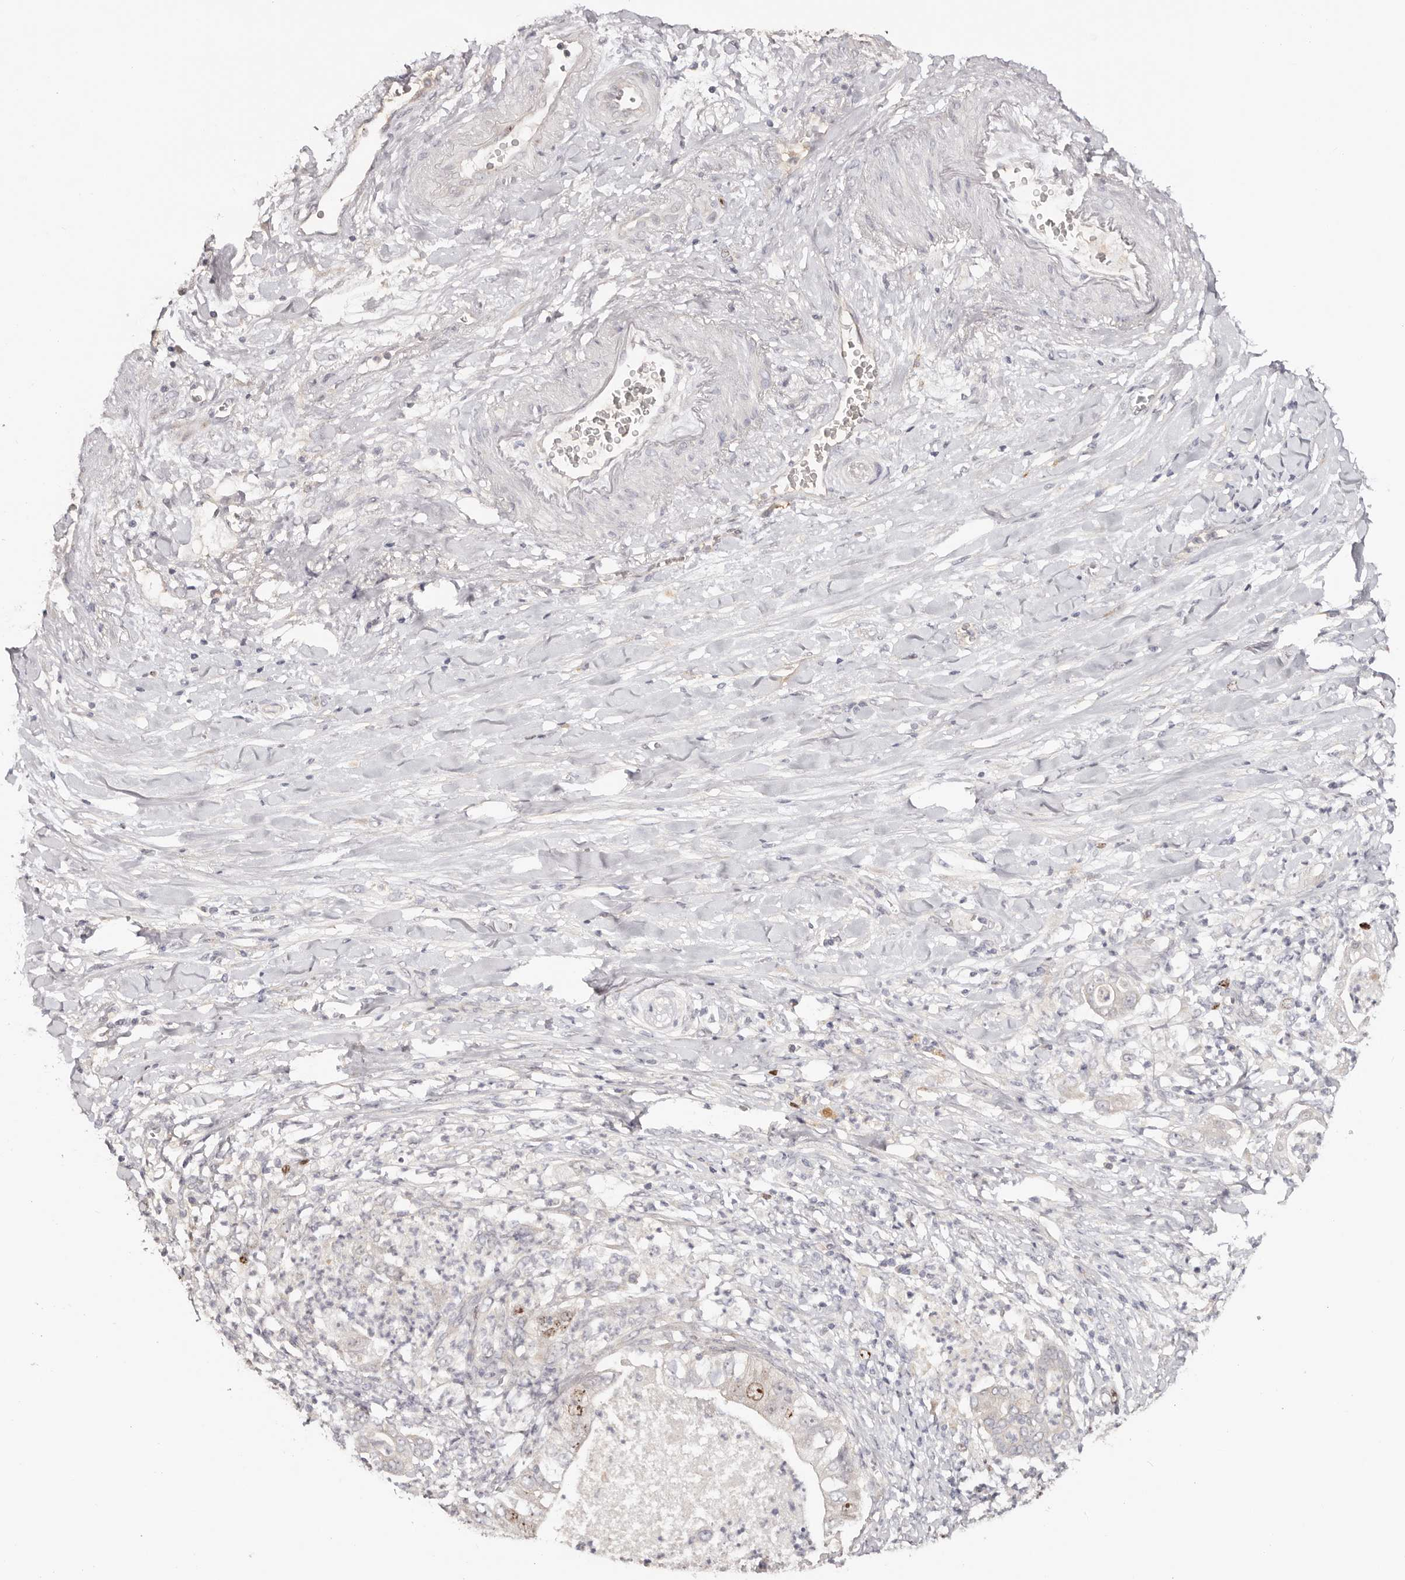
{"staining": {"intensity": "moderate", "quantity": "<25%", "location": "nuclear"}, "tissue": "pancreatic cancer", "cell_type": "Tumor cells", "image_type": "cancer", "snomed": [{"axis": "morphology", "description": "Adenocarcinoma, NOS"}, {"axis": "topography", "description": "Pancreas"}], "caption": "A high-resolution histopathology image shows immunohistochemistry (IHC) staining of adenocarcinoma (pancreatic), which displays moderate nuclear positivity in about <25% of tumor cells.", "gene": "CCDC190", "patient": {"sex": "female", "age": 78}}